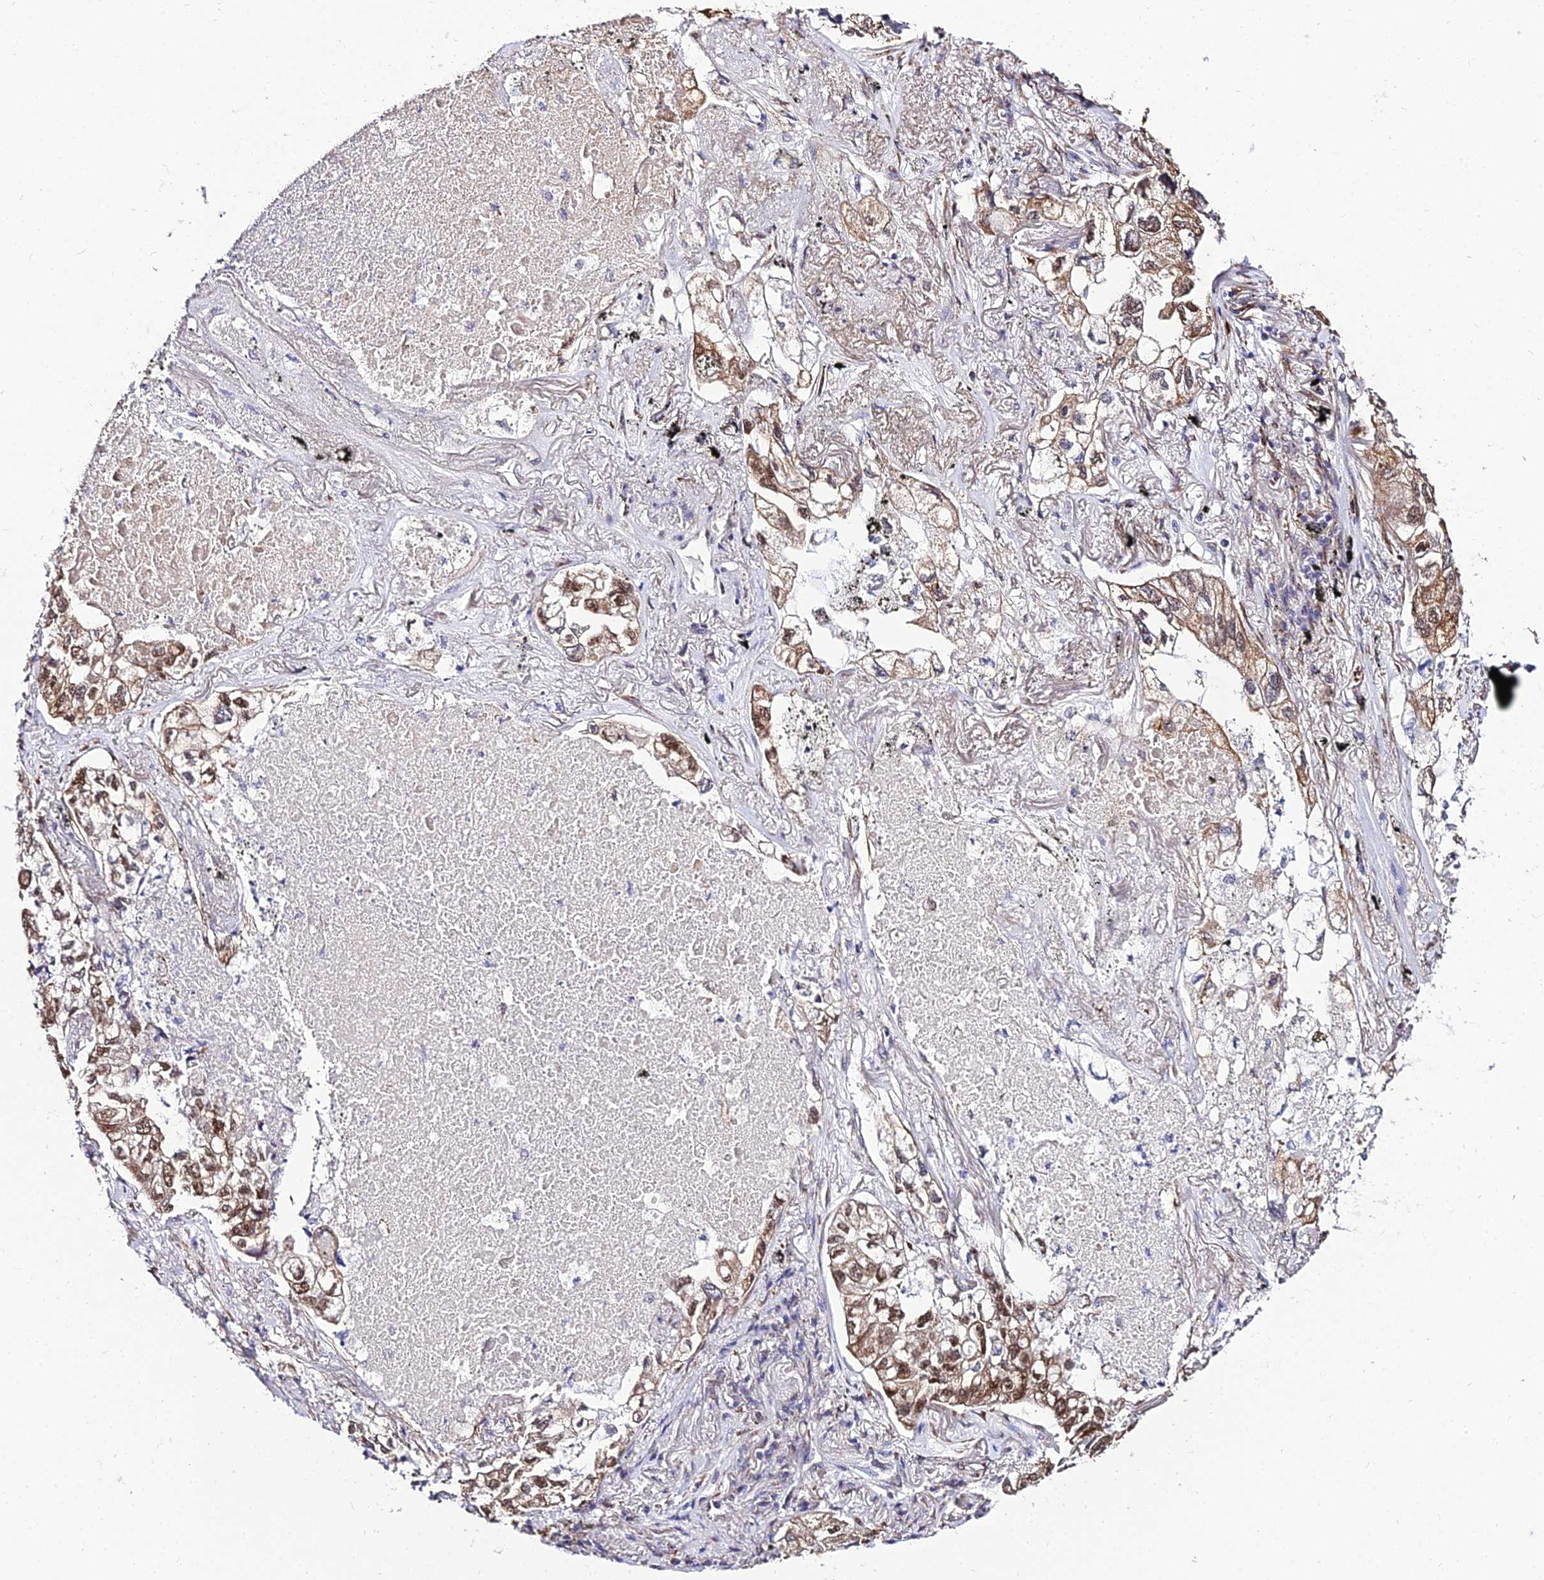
{"staining": {"intensity": "moderate", "quantity": ">75%", "location": "nuclear"}, "tissue": "lung cancer", "cell_type": "Tumor cells", "image_type": "cancer", "snomed": [{"axis": "morphology", "description": "Adenocarcinoma, NOS"}, {"axis": "topography", "description": "Lung"}], "caption": "IHC micrograph of neoplastic tissue: lung cancer stained using IHC shows medium levels of moderate protein expression localized specifically in the nuclear of tumor cells, appearing as a nuclear brown color.", "gene": "BCL9", "patient": {"sex": "male", "age": 65}}